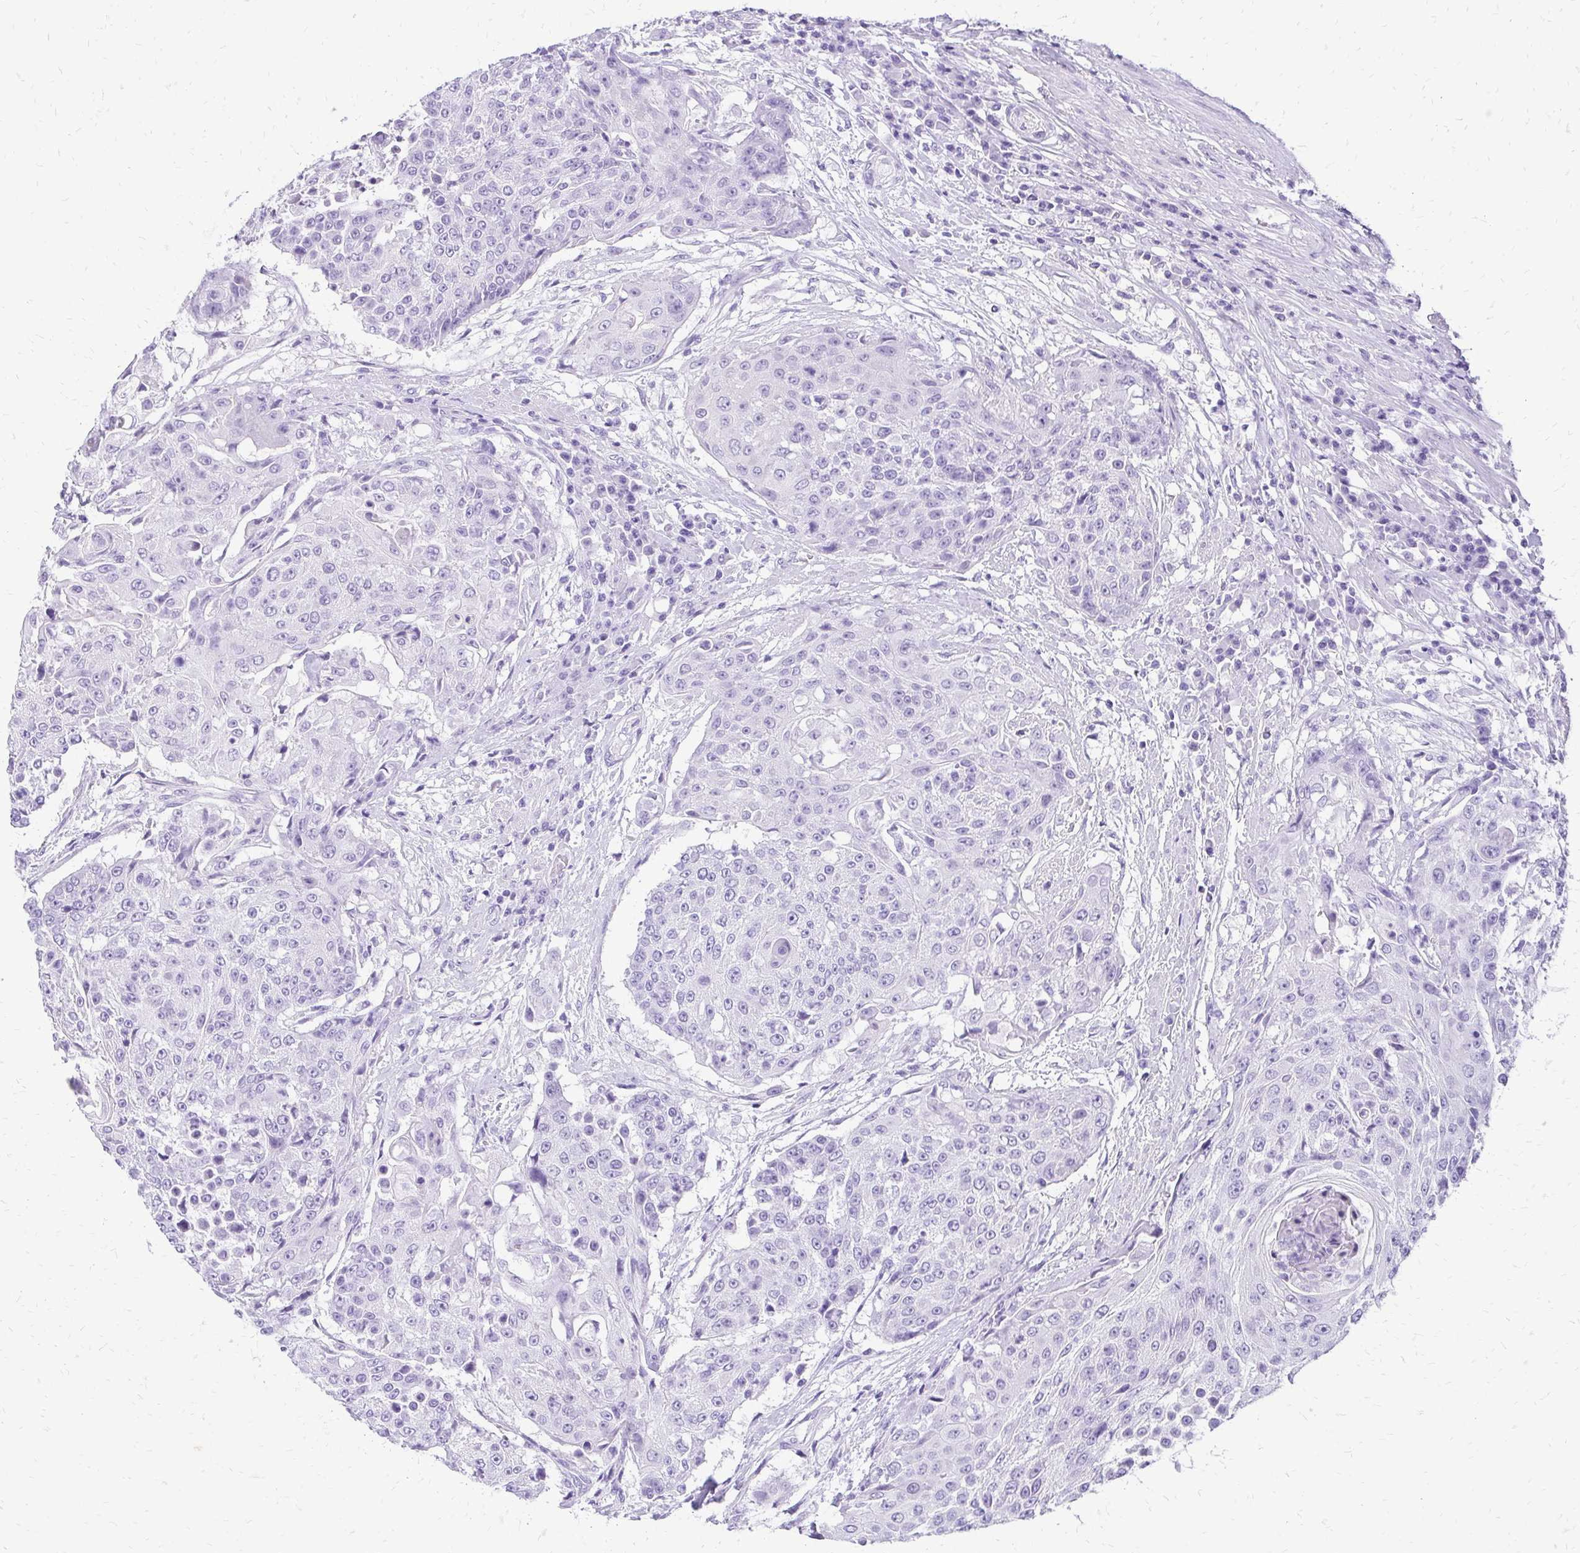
{"staining": {"intensity": "negative", "quantity": "none", "location": "none"}, "tissue": "urothelial cancer", "cell_type": "Tumor cells", "image_type": "cancer", "snomed": [{"axis": "morphology", "description": "Urothelial carcinoma, High grade"}, {"axis": "topography", "description": "Urinary bladder"}], "caption": "High-grade urothelial carcinoma stained for a protein using immunohistochemistry displays no expression tumor cells.", "gene": "SLC32A1", "patient": {"sex": "female", "age": 63}}